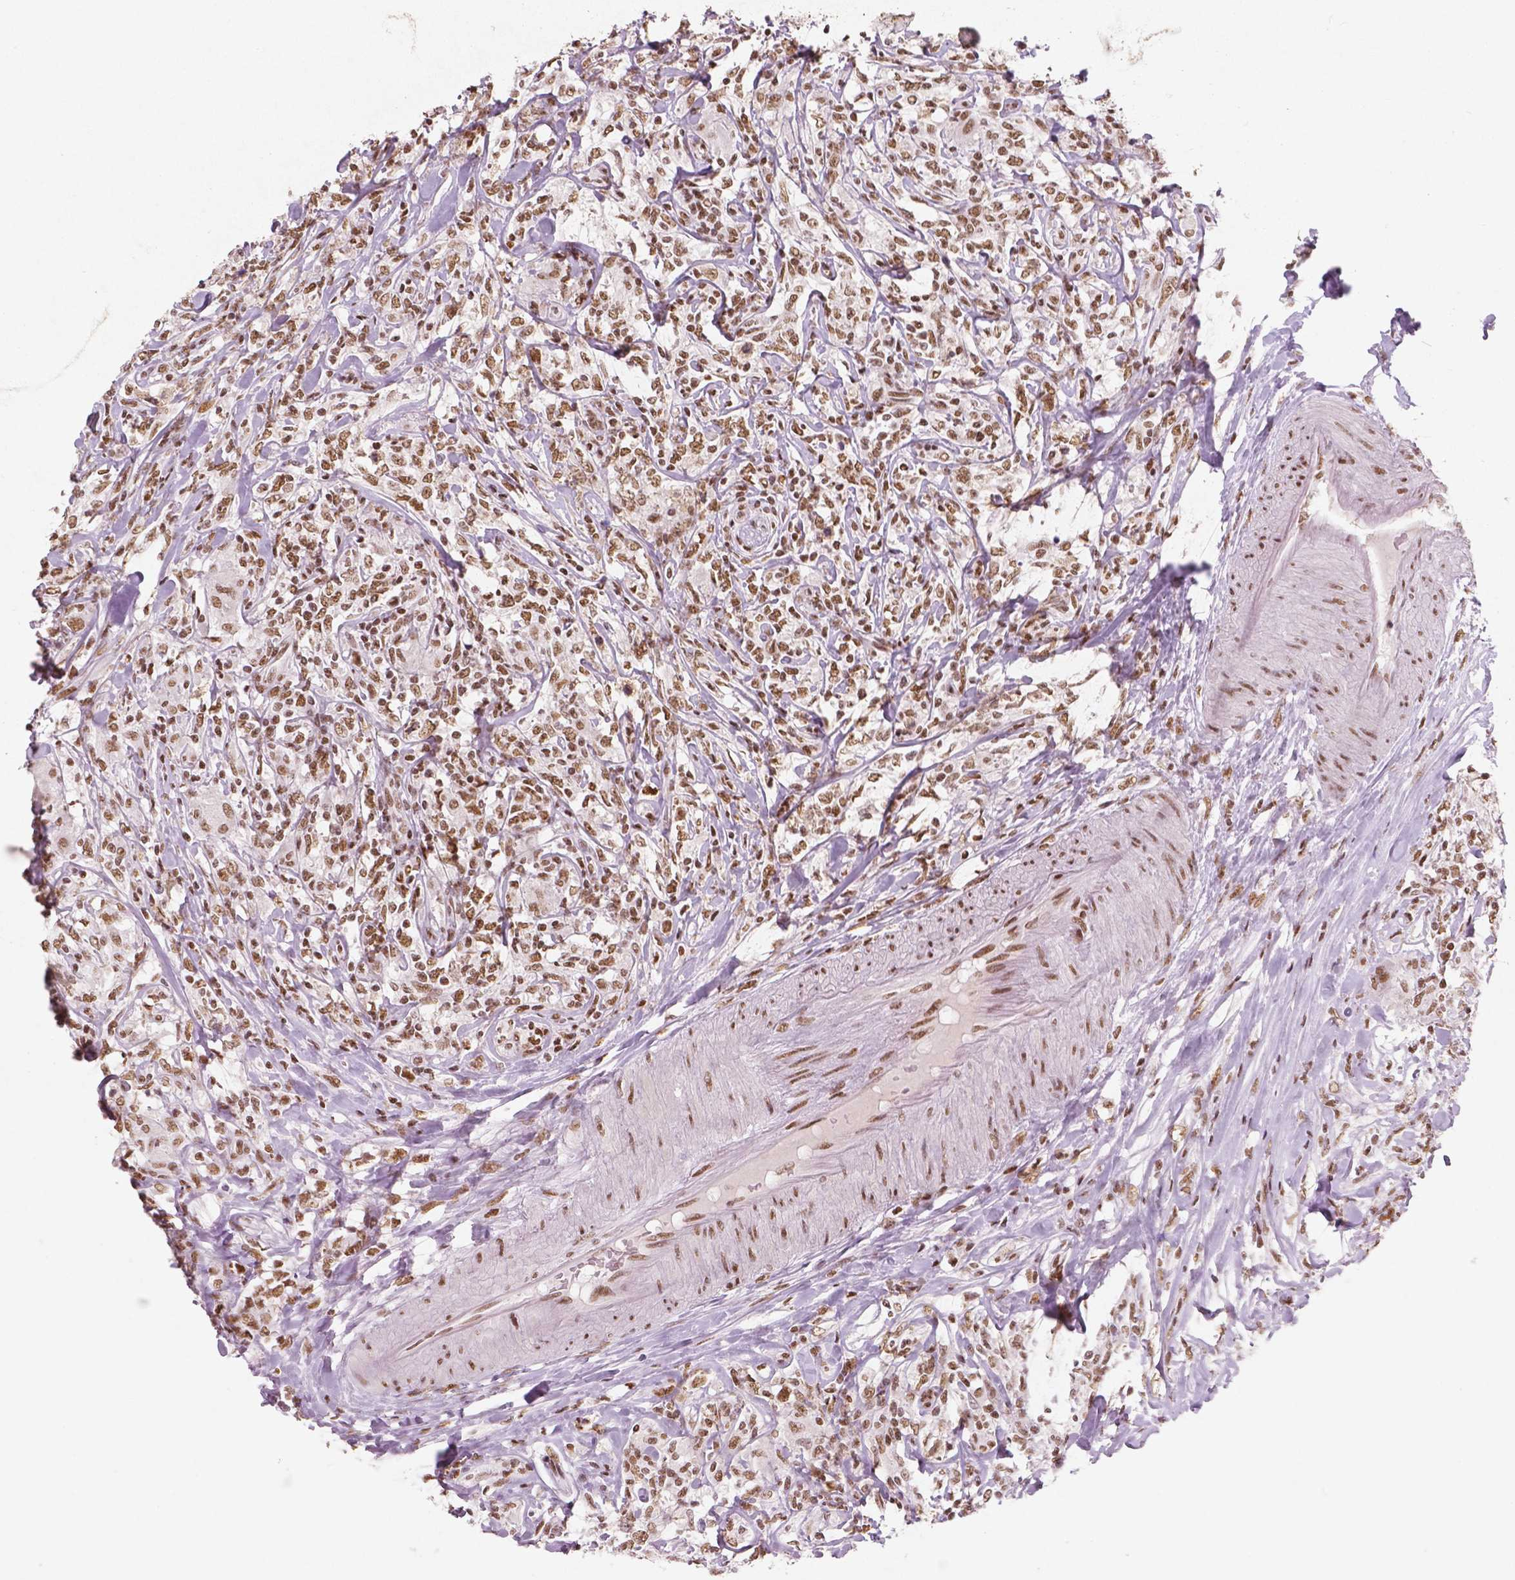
{"staining": {"intensity": "moderate", "quantity": ">75%", "location": "nuclear"}, "tissue": "lymphoma", "cell_type": "Tumor cells", "image_type": "cancer", "snomed": [{"axis": "morphology", "description": "Malignant lymphoma, non-Hodgkin's type, High grade"}, {"axis": "topography", "description": "Lymph node"}], "caption": "Approximately >75% of tumor cells in human high-grade malignant lymphoma, non-Hodgkin's type exhibit moderate nuclear protein staining as visualized by brown immunohistochemical staining.", "gene": "BRD4", "patient": {"sex": "female", "age": 84}}